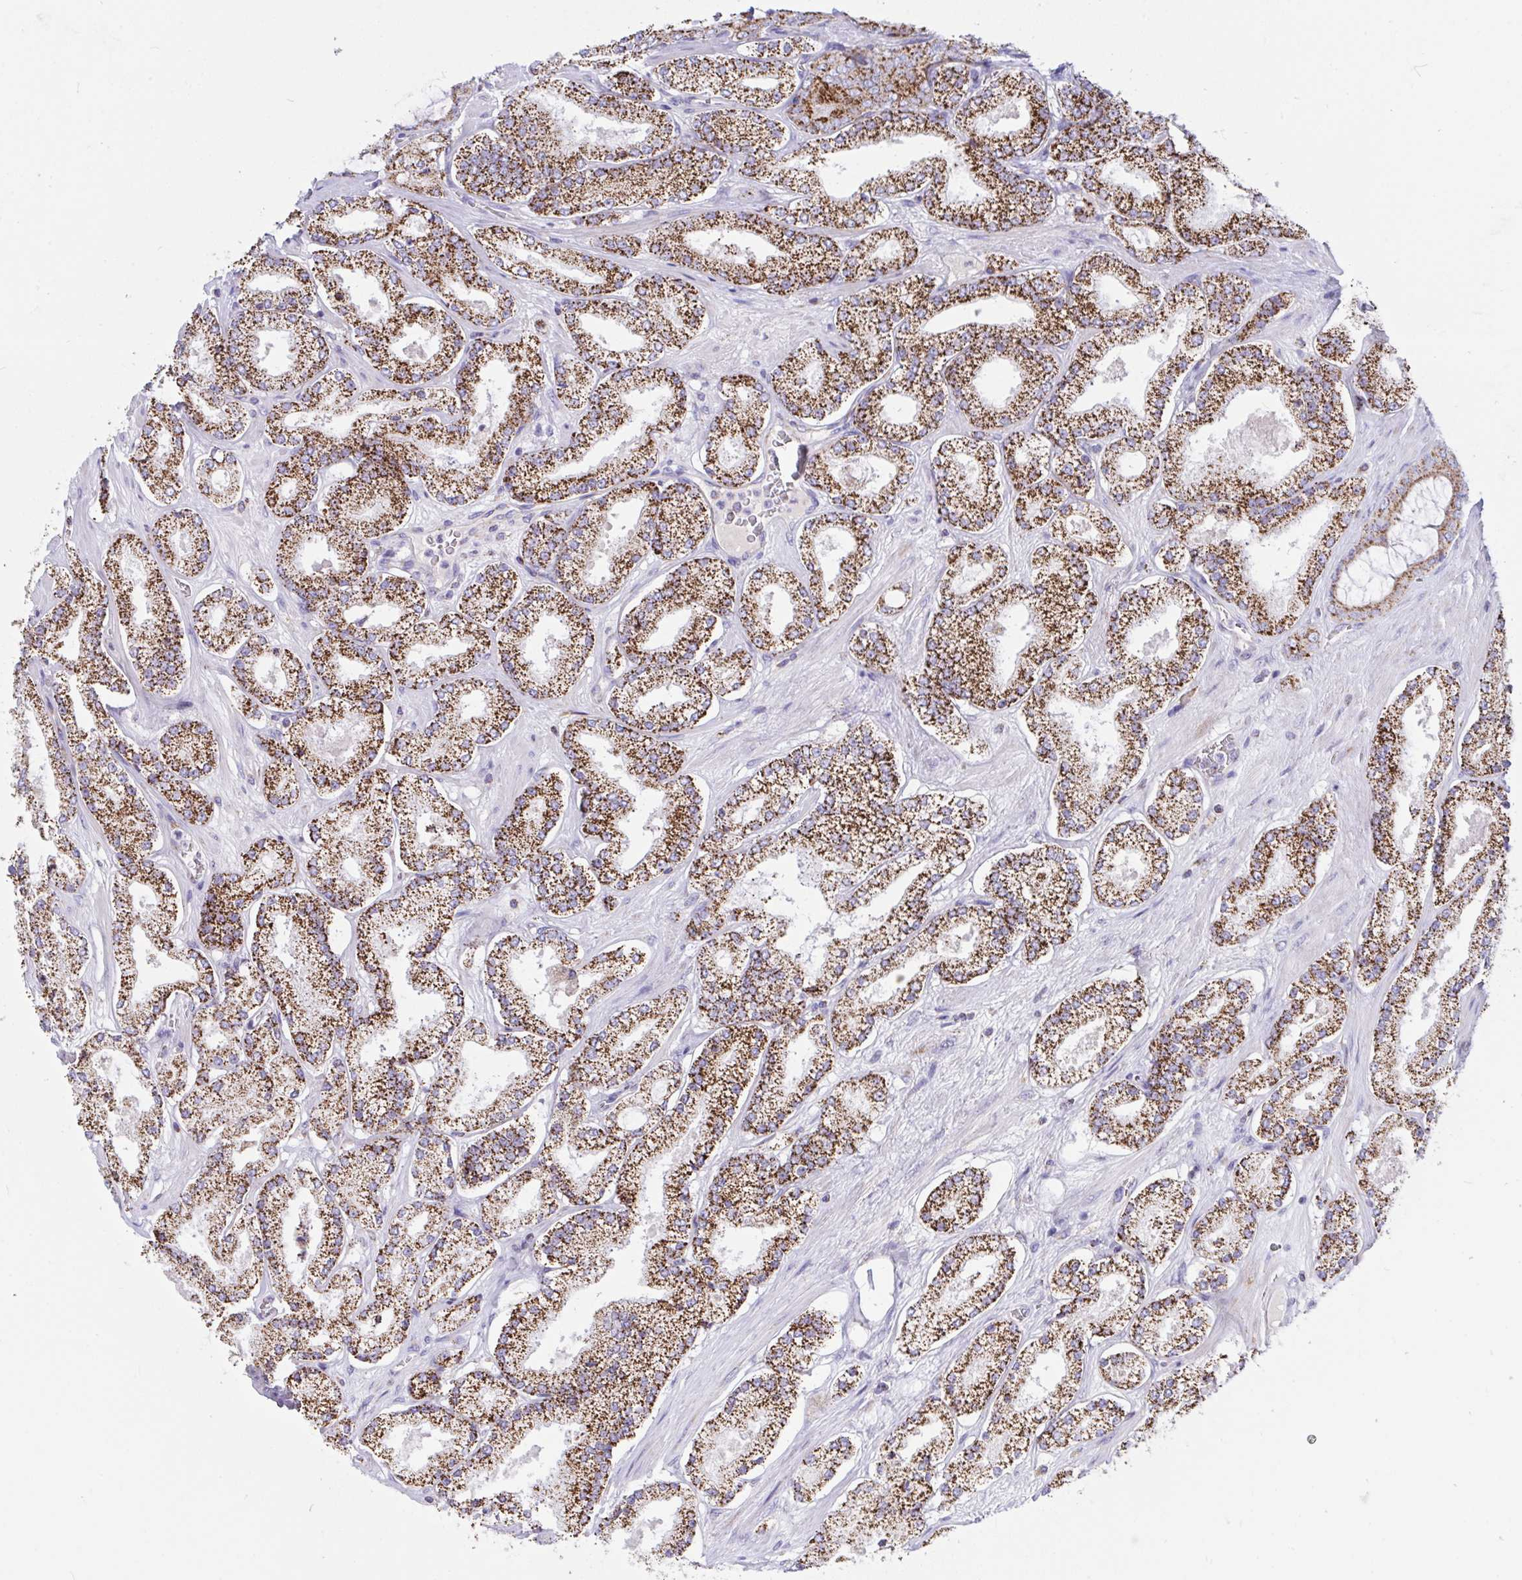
{"staining": {"intensity": "strong", "quantity": ">75%", "location": "cytoplasmic/membranous"}, "tissue": "prostate cancer", "cell_type": "Tumor cells", "image_type": "cancer", "snomed": [{"axis": "morphology", "description": "Adenocarcinoma, High grade"}, {"axis": "topography", "description": "Prostate"}], "caption": "This histopathology image demonstrates immunohistochemistry staining of human prostate high-grade adenocarcinoma, with high strong cytoplasmic/membranous staining in approximately >75% of tumor cells.", "gene": "HSPE1", "patient": {"sex": "male", "age": 63}}